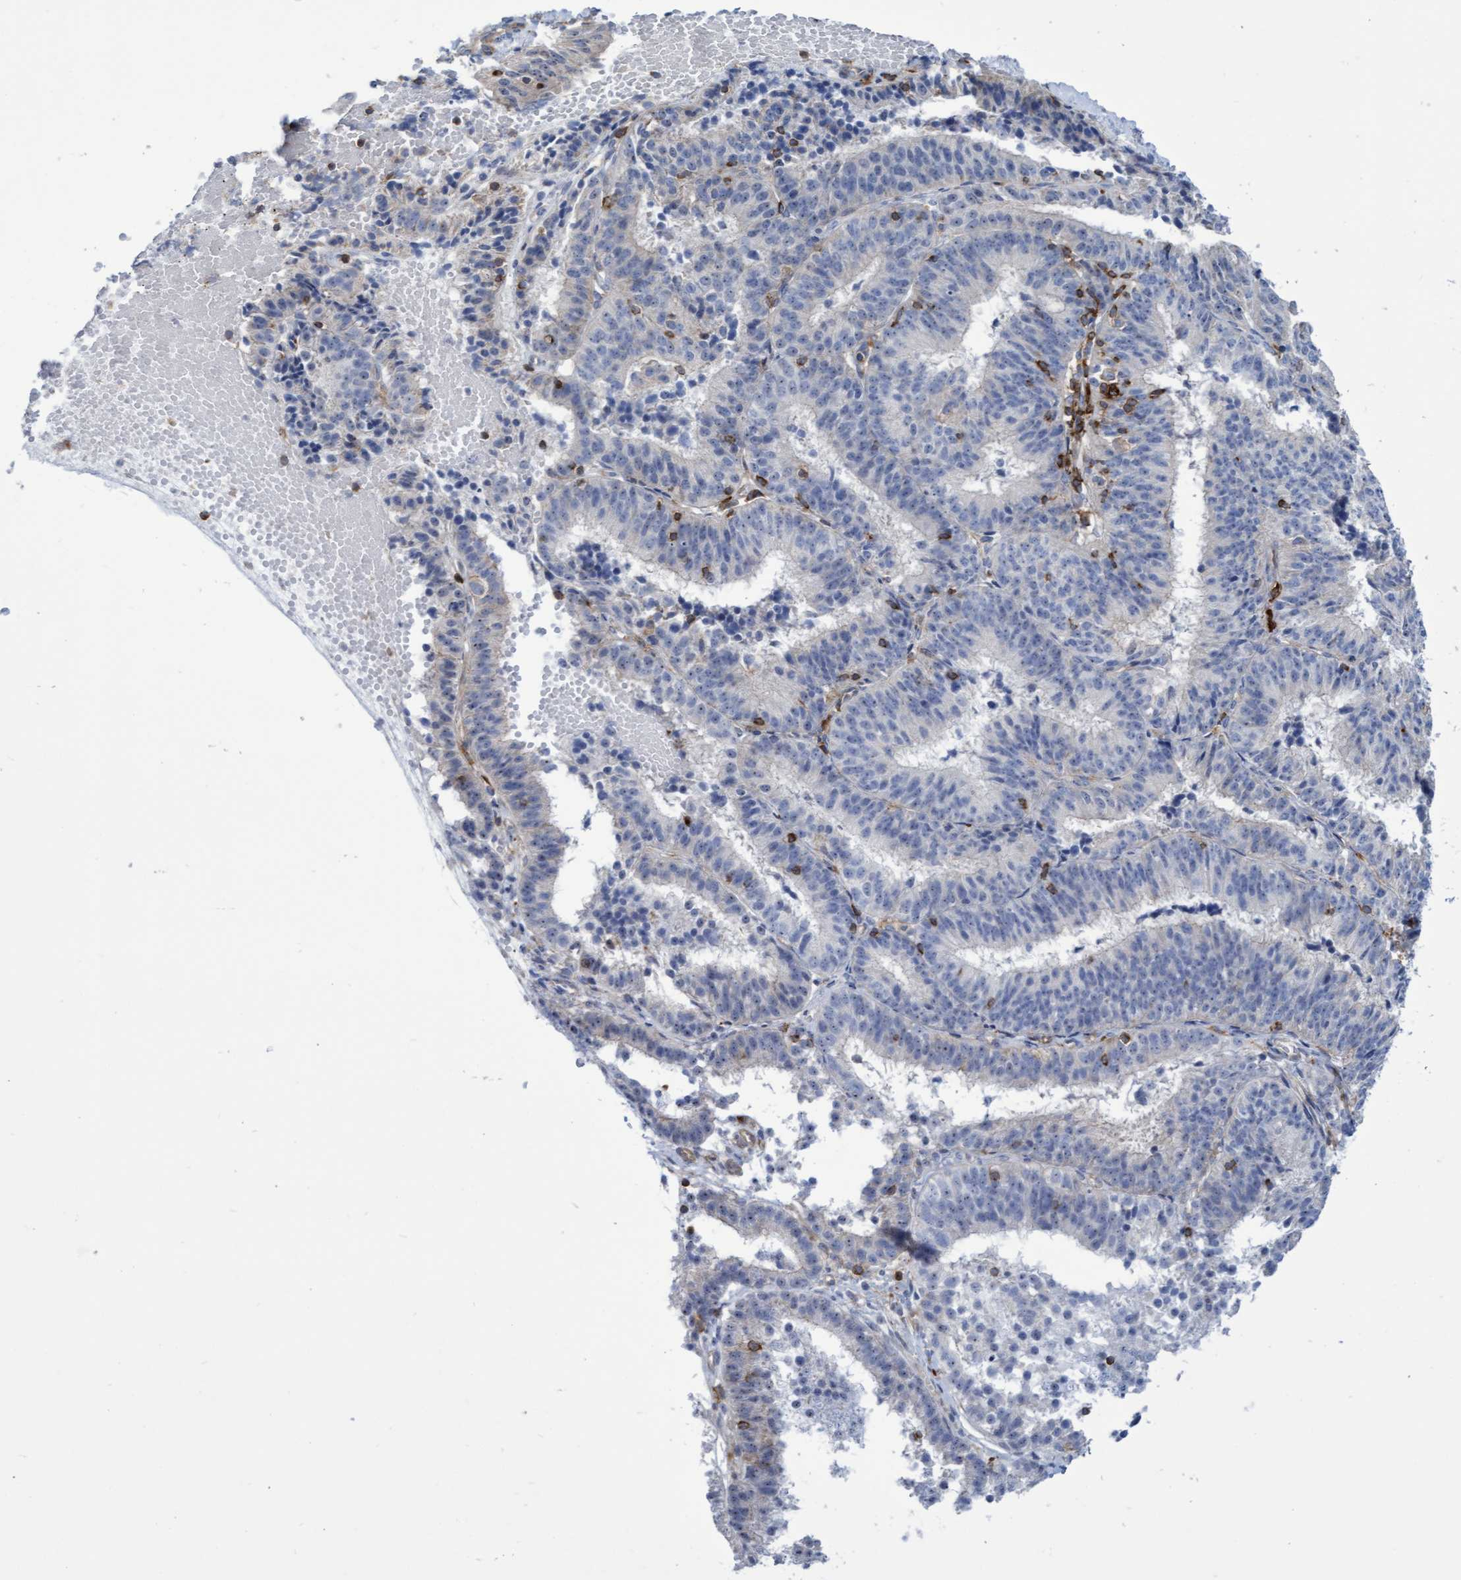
{"staining": {"intensity": "negative", "quantity": "none", "location": "none"}, "tissue": "endometrial cancer", "cell_type": "Tumor cells", "image_type": "cancer", "snomed": [{"axis": "morphology", "description": "Adenocarcinoma, NOS"}, {"axis": "topography", "description": "Endometrium"}], "caption": "There is no significant positivity in tumor cells of endometrial adenocarcinoma. (Stains: DAB immunohistochemistry with hematoxylin counter stain, Microscopy: brightfield microscopy at high magnification).", "gene": "FNBP1", "patient": {"sex": "female", "age": 51}}